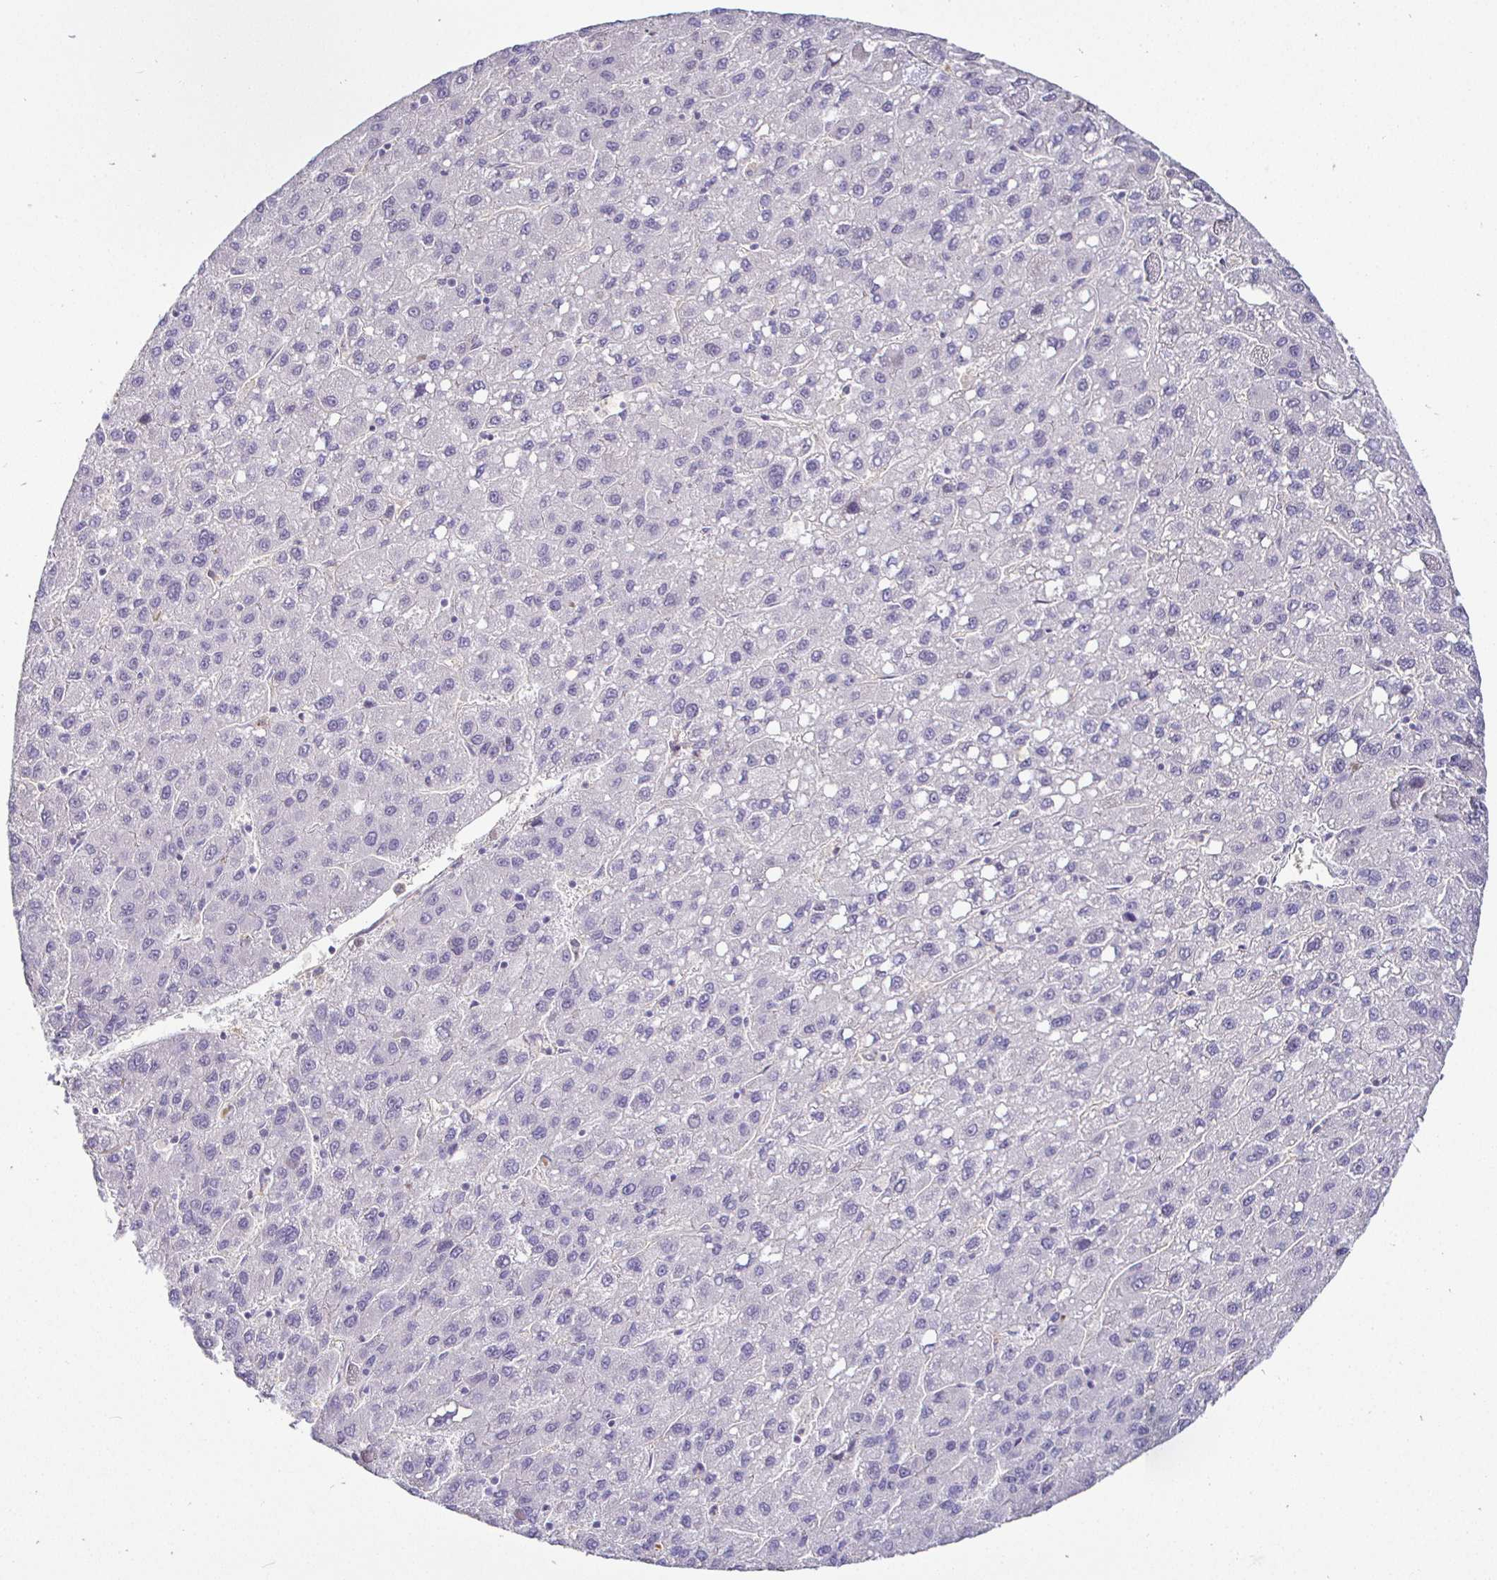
{"staining": {"intensity": "negative", "quantity": "none", "location": "none"}, "tissue": "liver cancer", "cell_type": "Tumor cells", "image_type": "cancer", "snomed": [{"axis": "morphology", "description": "Carcinoma, Hepatocellular, NOS"}, {"axis": "topography", "description": "Liver"}], "caption": "Liver cancer (hepatocellular carcinoma) stained for a protein using IHC reveals no staining tumor cells.", "gene": "SIRPA", "patient": {"sex": "female", "age": 82}}